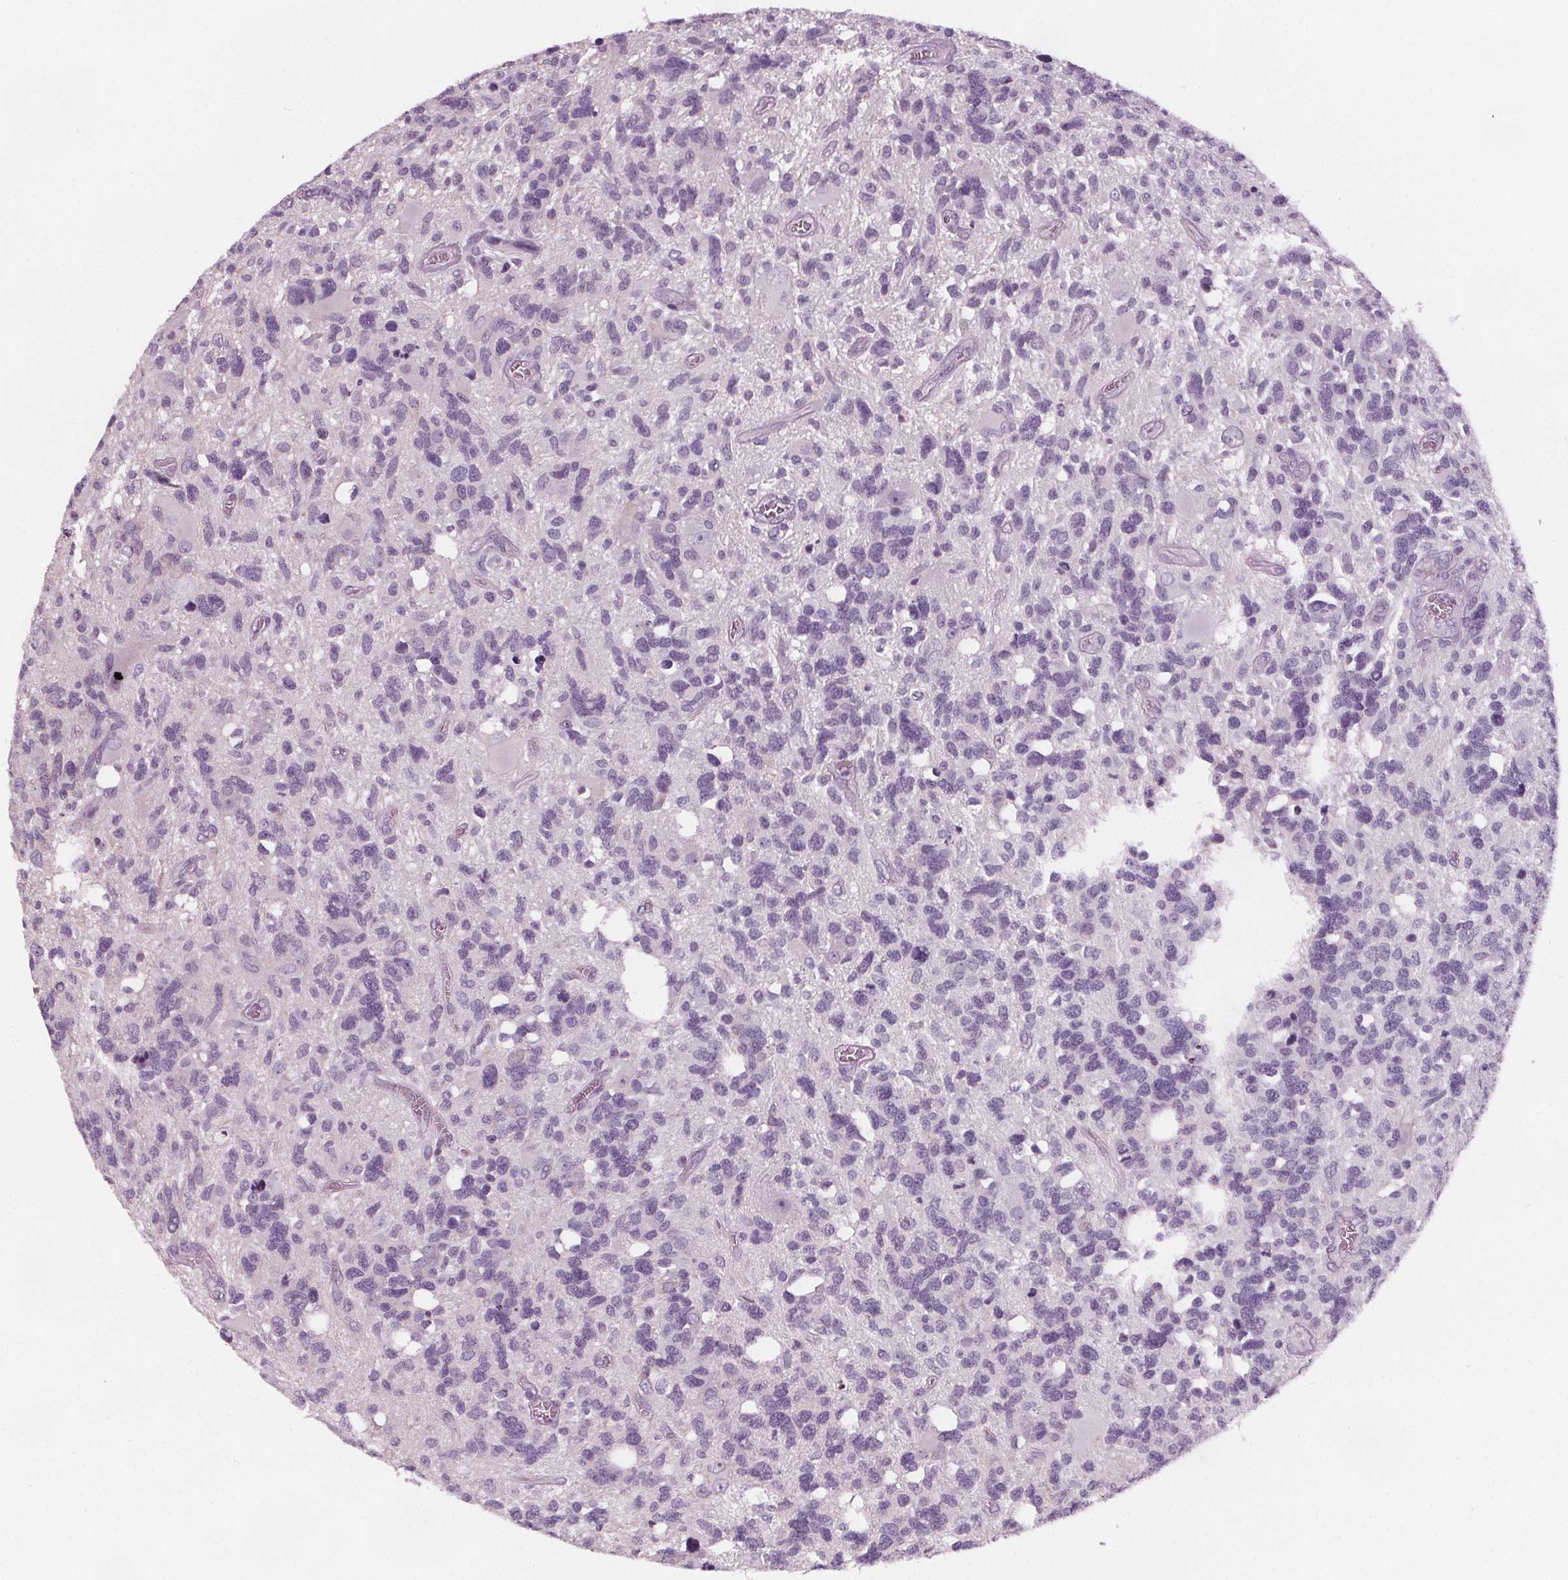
{"staining": {"intensity": "negative", "quantity": "none", "location": "none"}, "tissue": "glioma", "cell_type": "Tumor cells", "image_type": "cancer", "snomed": [{"axis": "morphology", "description": "Glioma, malignant, High grade"}, {"axis": "topography", "description": "Brain"}], "caption": "DAB (3,3'-diaminobenzidine) immunohistochemical staining of glioma exhibits no significant positivity in tumor cells. Nuclei are stained in blue.", "gene": "SLC5A12", "patient": {"sex": "male", "age": 49}}